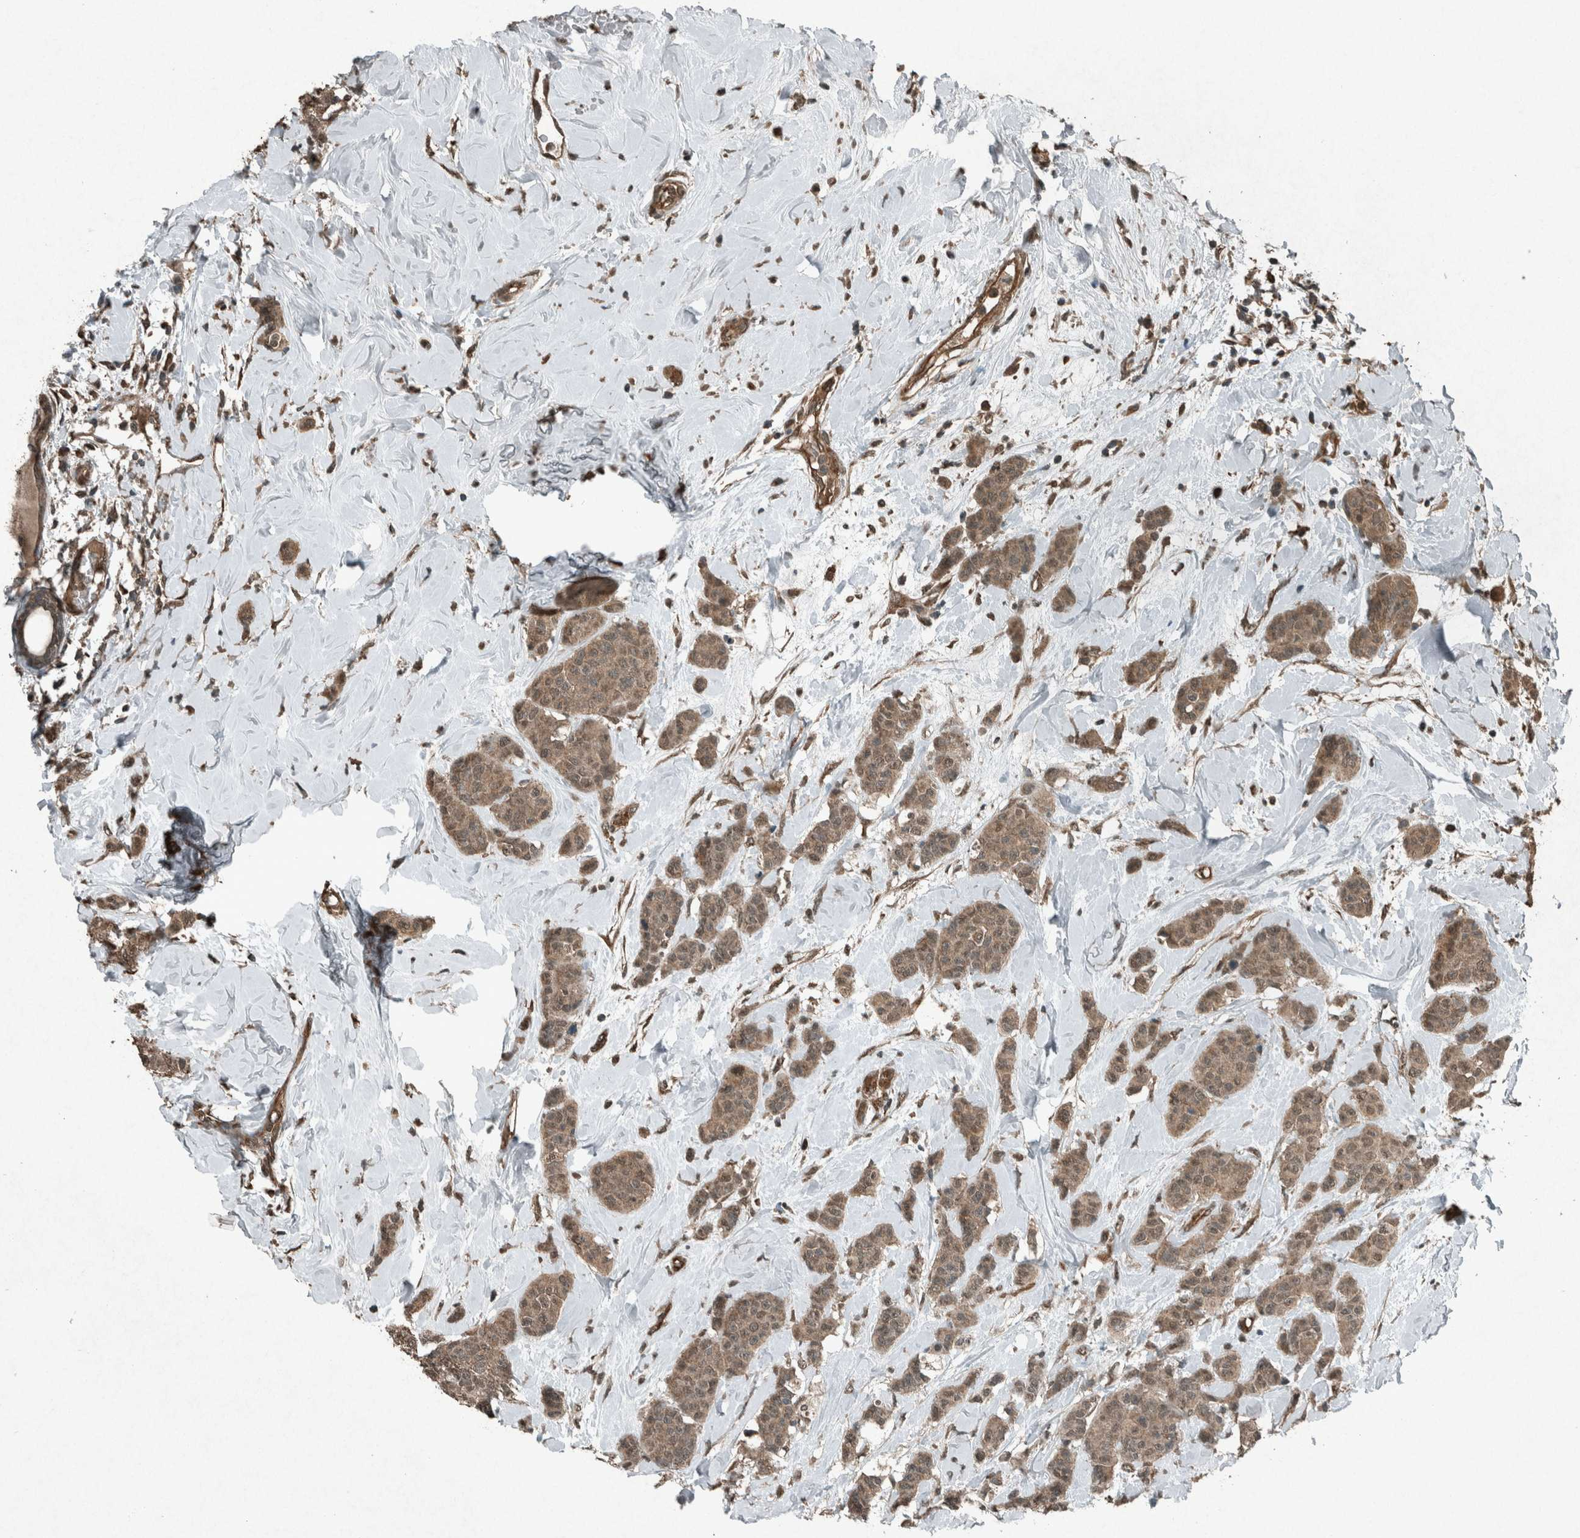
{"staining": {"intensity": "moderate", "quantity": ">75%", "location": "cytoplasmic/membranous,nuclear"}, "tissue": "breast cancer", "cell_type": "Tumor cells", "image_type": "cancer", "snomed": [{"axis": "morphology", "description": "Normal tissue, NOS"}, {"axis": "morphology", "description": "Duct carcinoma"}, {"axis": "topography", "description": "Breast"}], "caption": "IHC micrograph of breast cancer (infiltrating ductal carcinoma) stained for a protein (brown), which demonstrates medium levels of moderate cytoplasmic/membranous and nuclear expression in approximately >75% of tumor cells.", "gene": "ARHGEF12", "patient": {"sex": "female", "age": 40}}